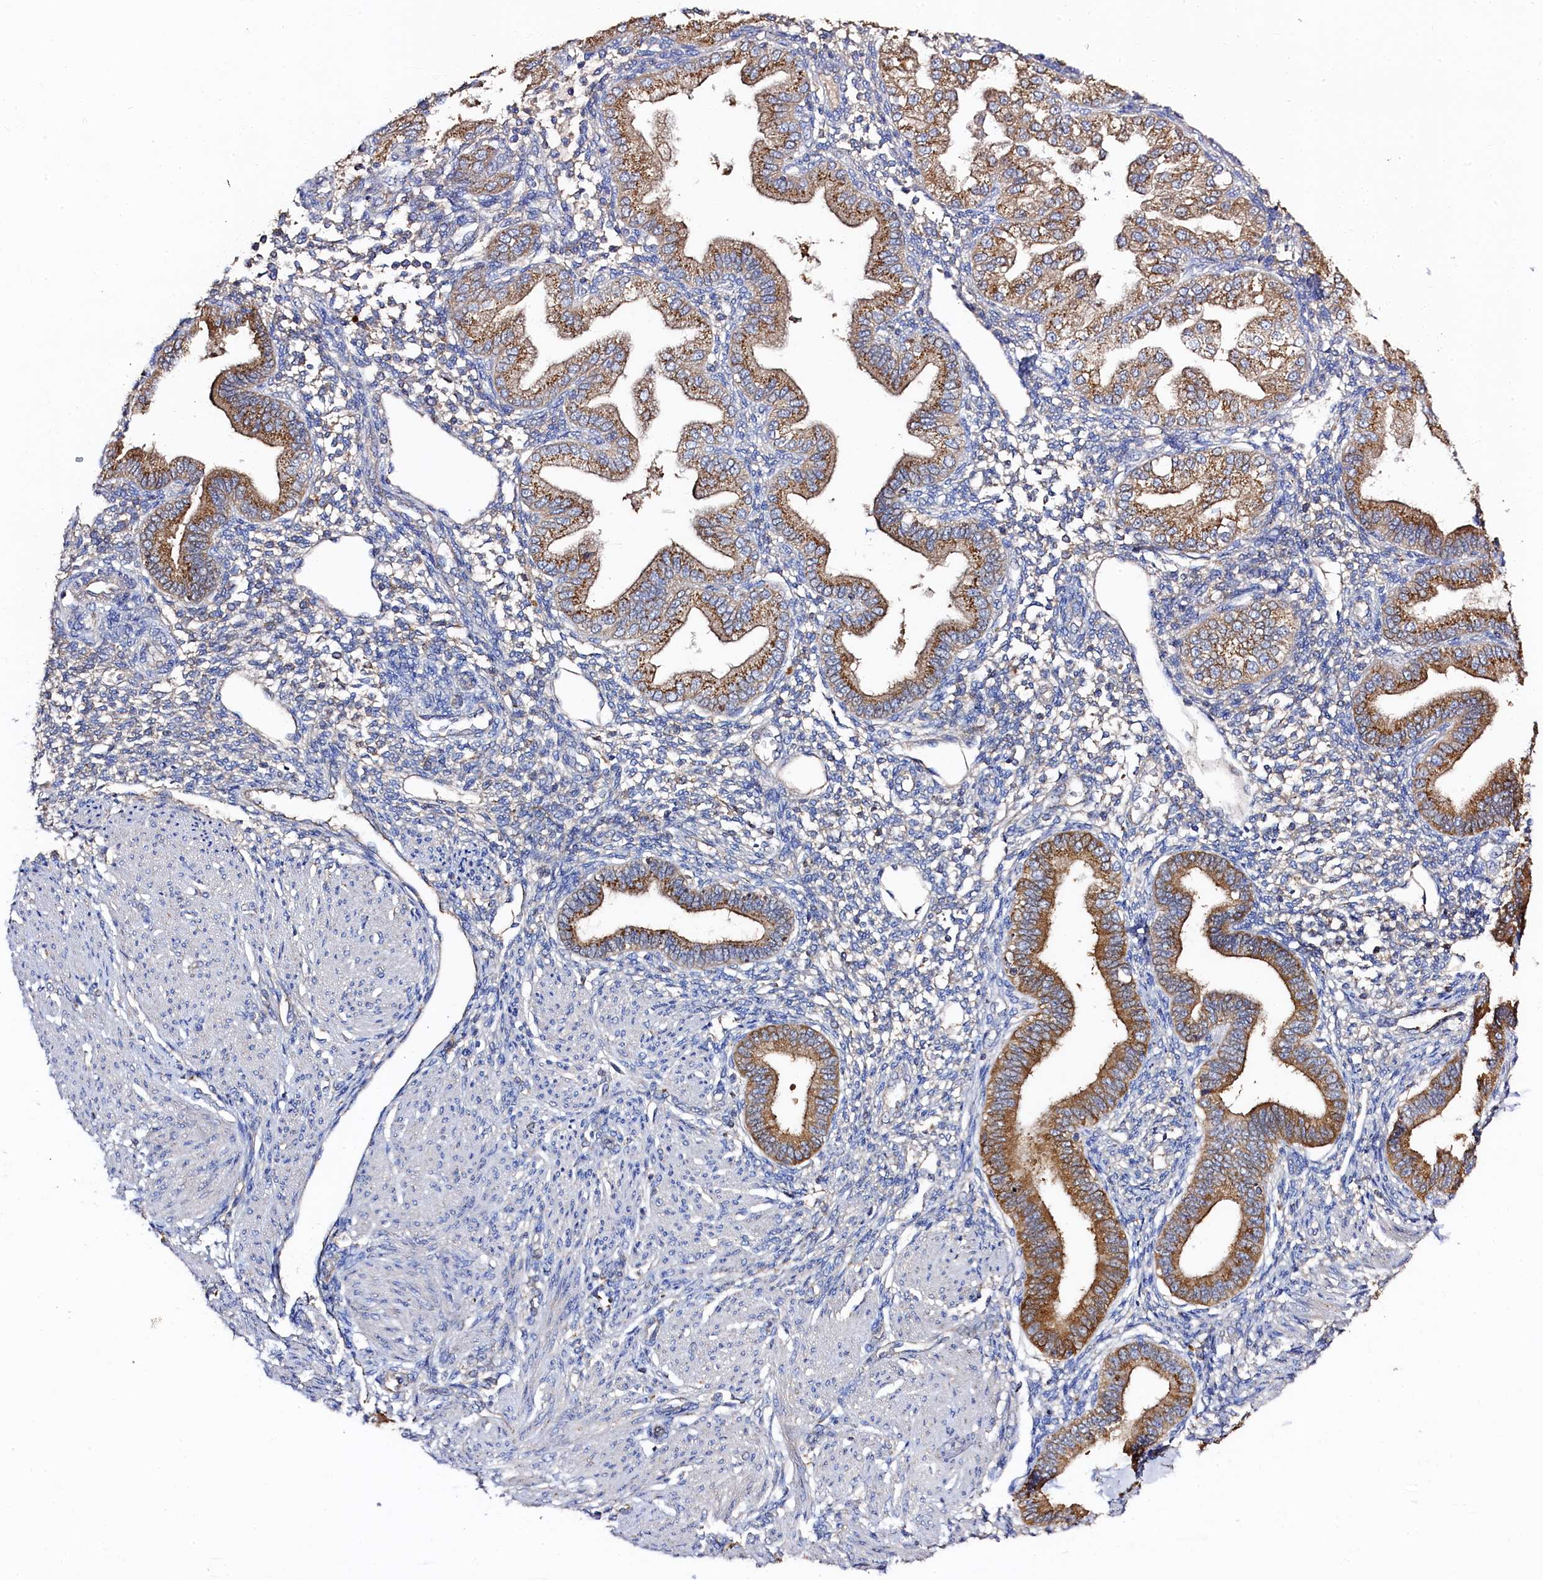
{"staining": {"intensity": "negative", "quantity": "none", "location": "none"}, "tissue": "endometrium", "cell_type": "Cells in endometrial stroma", "image_type": "normal", "snomed": [{"axis": "morphology", "description": "Normal tissue, NOS"}, {"axis": "topography", "description": "Endometrium"}], "caption": "The image exhibits no significant staining in cells in endometrial stroma of endometrium.", "gene": "TK2", "patient": {"sex": "female", "age": 53}}